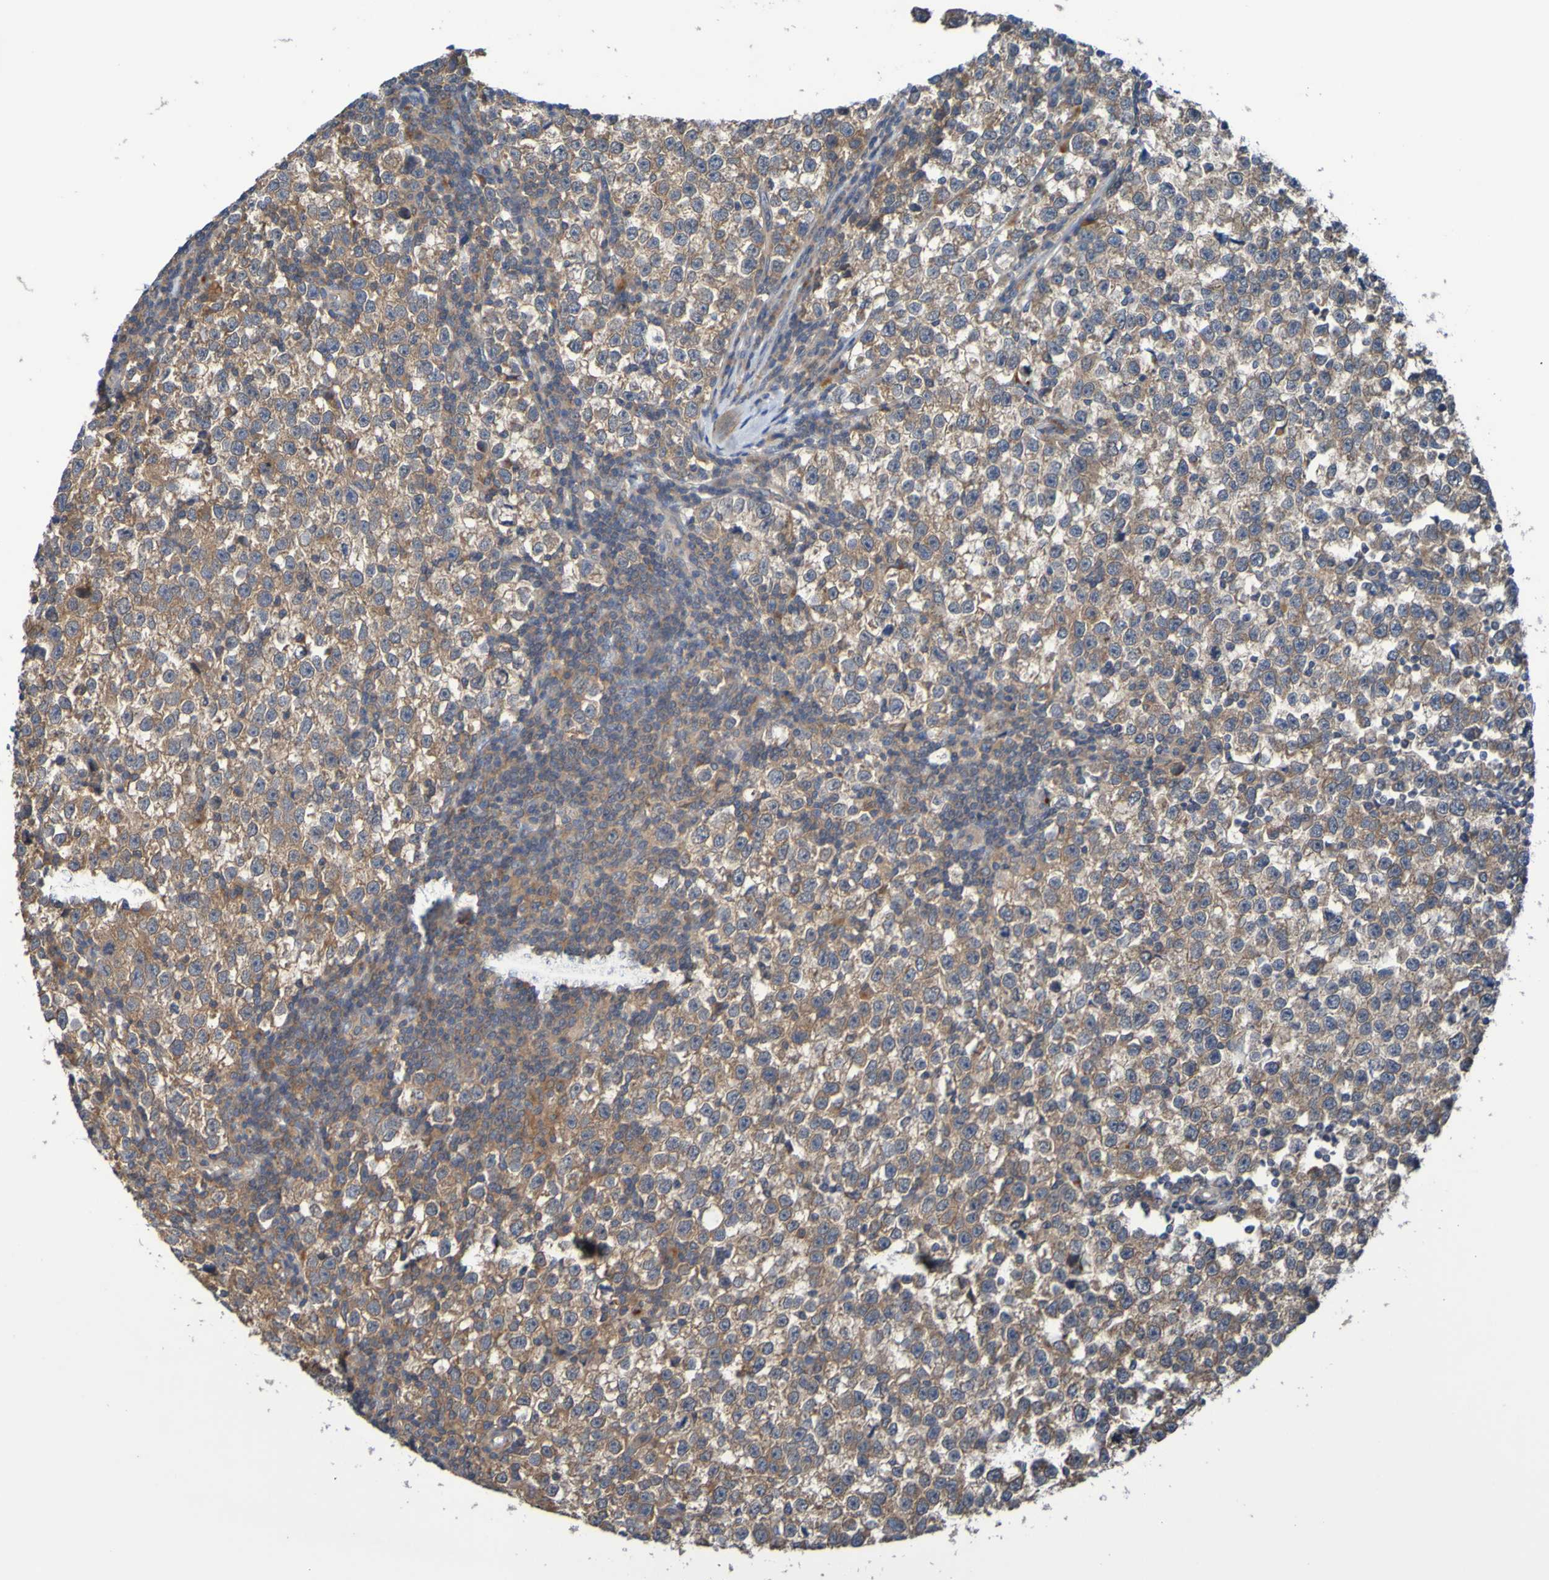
{"staining": {"intensity": "moderate", "quantity": ">75%", "location": "cytoplasmic/membranous"}, "tissue": "testis cancer", "cell_type": "Tumor cells", "image_type": "cancer", "snomed": [{"axis": "morphology", "description": "Seminoma, NOS"}, {"axis": "topography", "description": "Testis"}], "caption": "Immunohistochemistry (IHC) of seminoma (testis) exhibits medium levels of moderate cytoplasmic/membranous expression in about >75% of tumor cells.", "gene": "SDK1", "patient": {"sex": "male", "age": 43}}